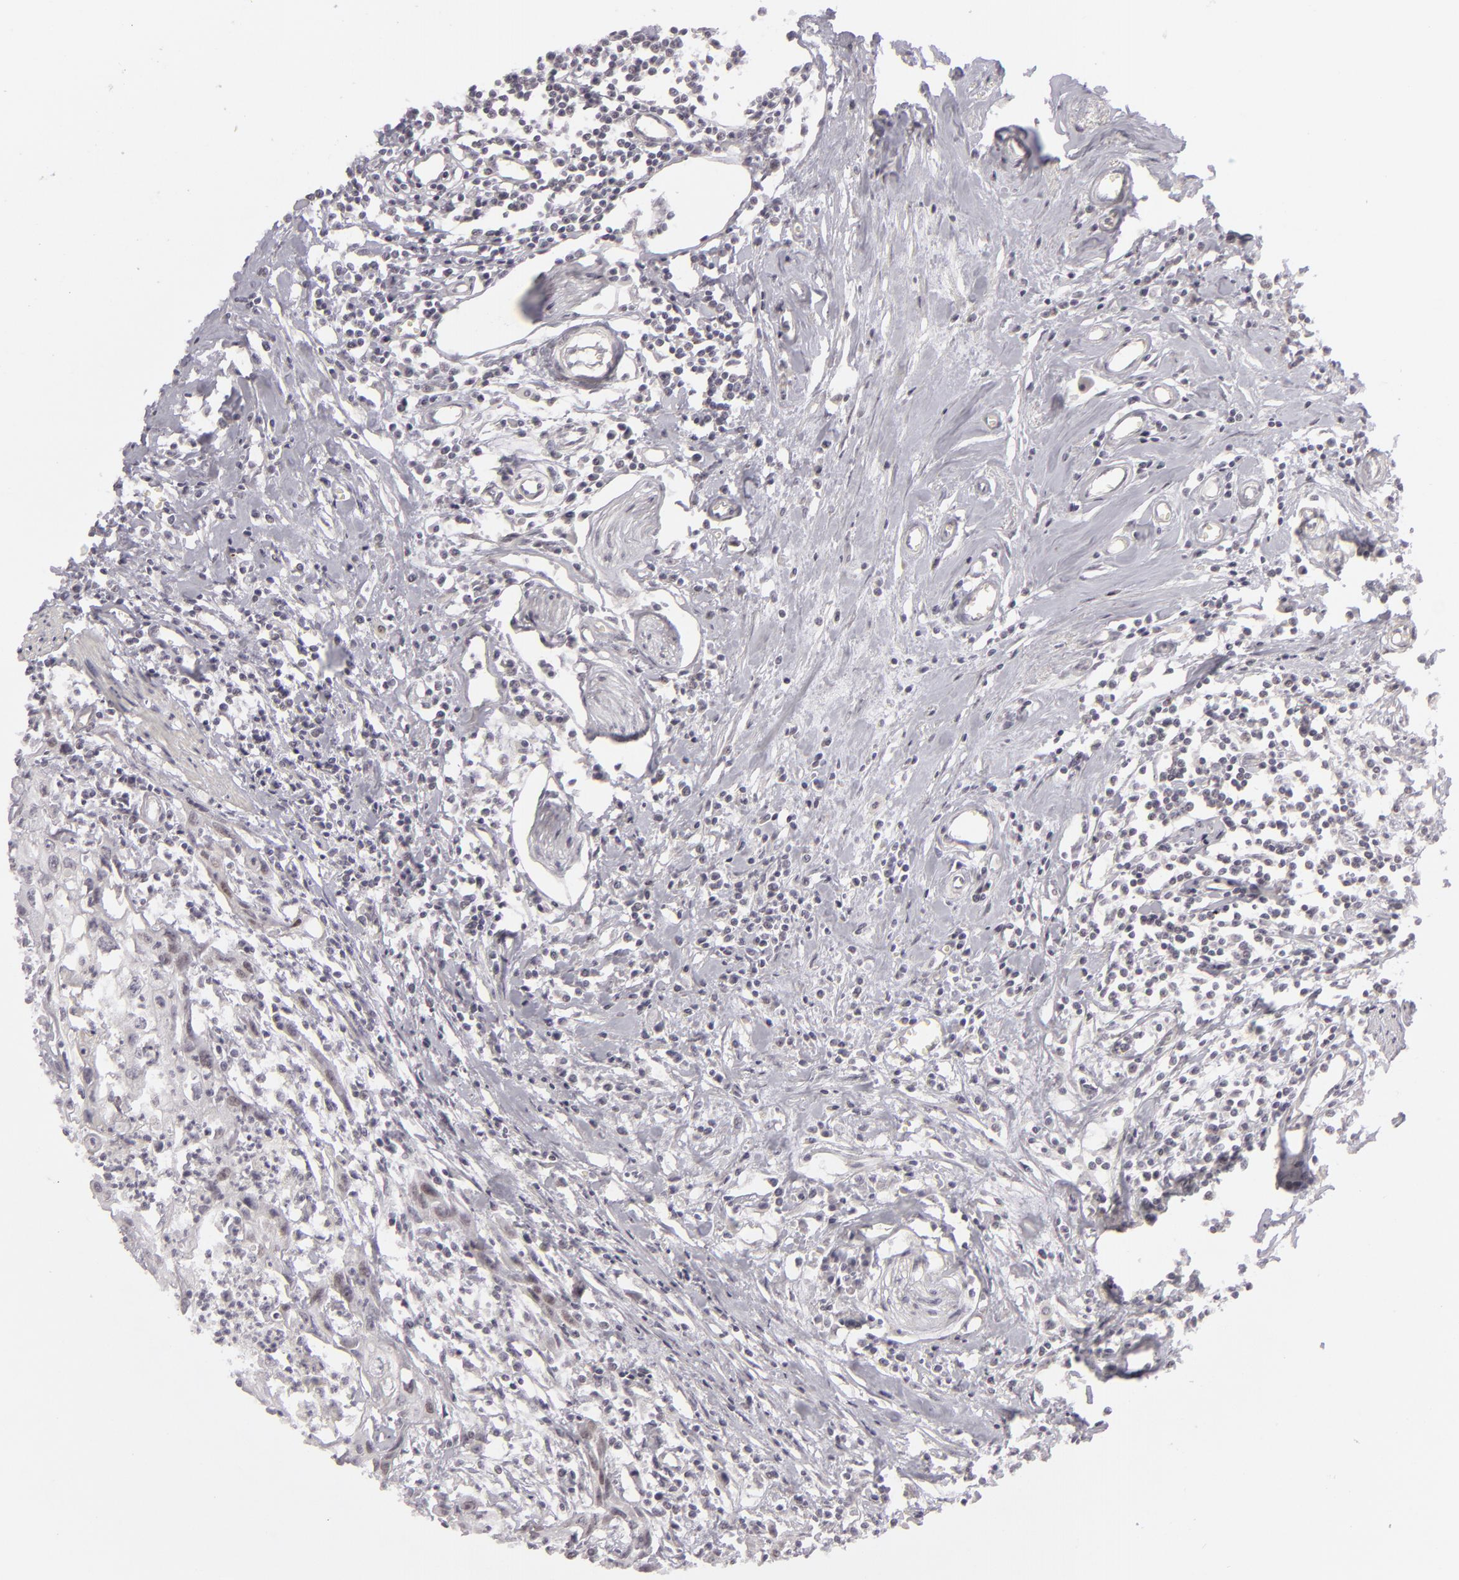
{"staining": {"intensity": "weak", "quantity": "<25%", "location": "none"}, "tissue": "urothelial cancer", "cell_type": "Tumor cells", "image_type": "cancer", "snomed": [{"axis": "morphology", "description": "Urothelial carcinoma, High grade"}, {"axis": "topography", "description": "Urinary bladder"}], "caption": "This histopathology image is of urothelial carcinoma (high-grade) stained with immunohistochemistry (IHC) to label a protein in brown with the nuclei are counter-stained blue. There is no staining in tumor cells.", "gene": "SIX1", "patient": {"sex": "male", "age": 54}}